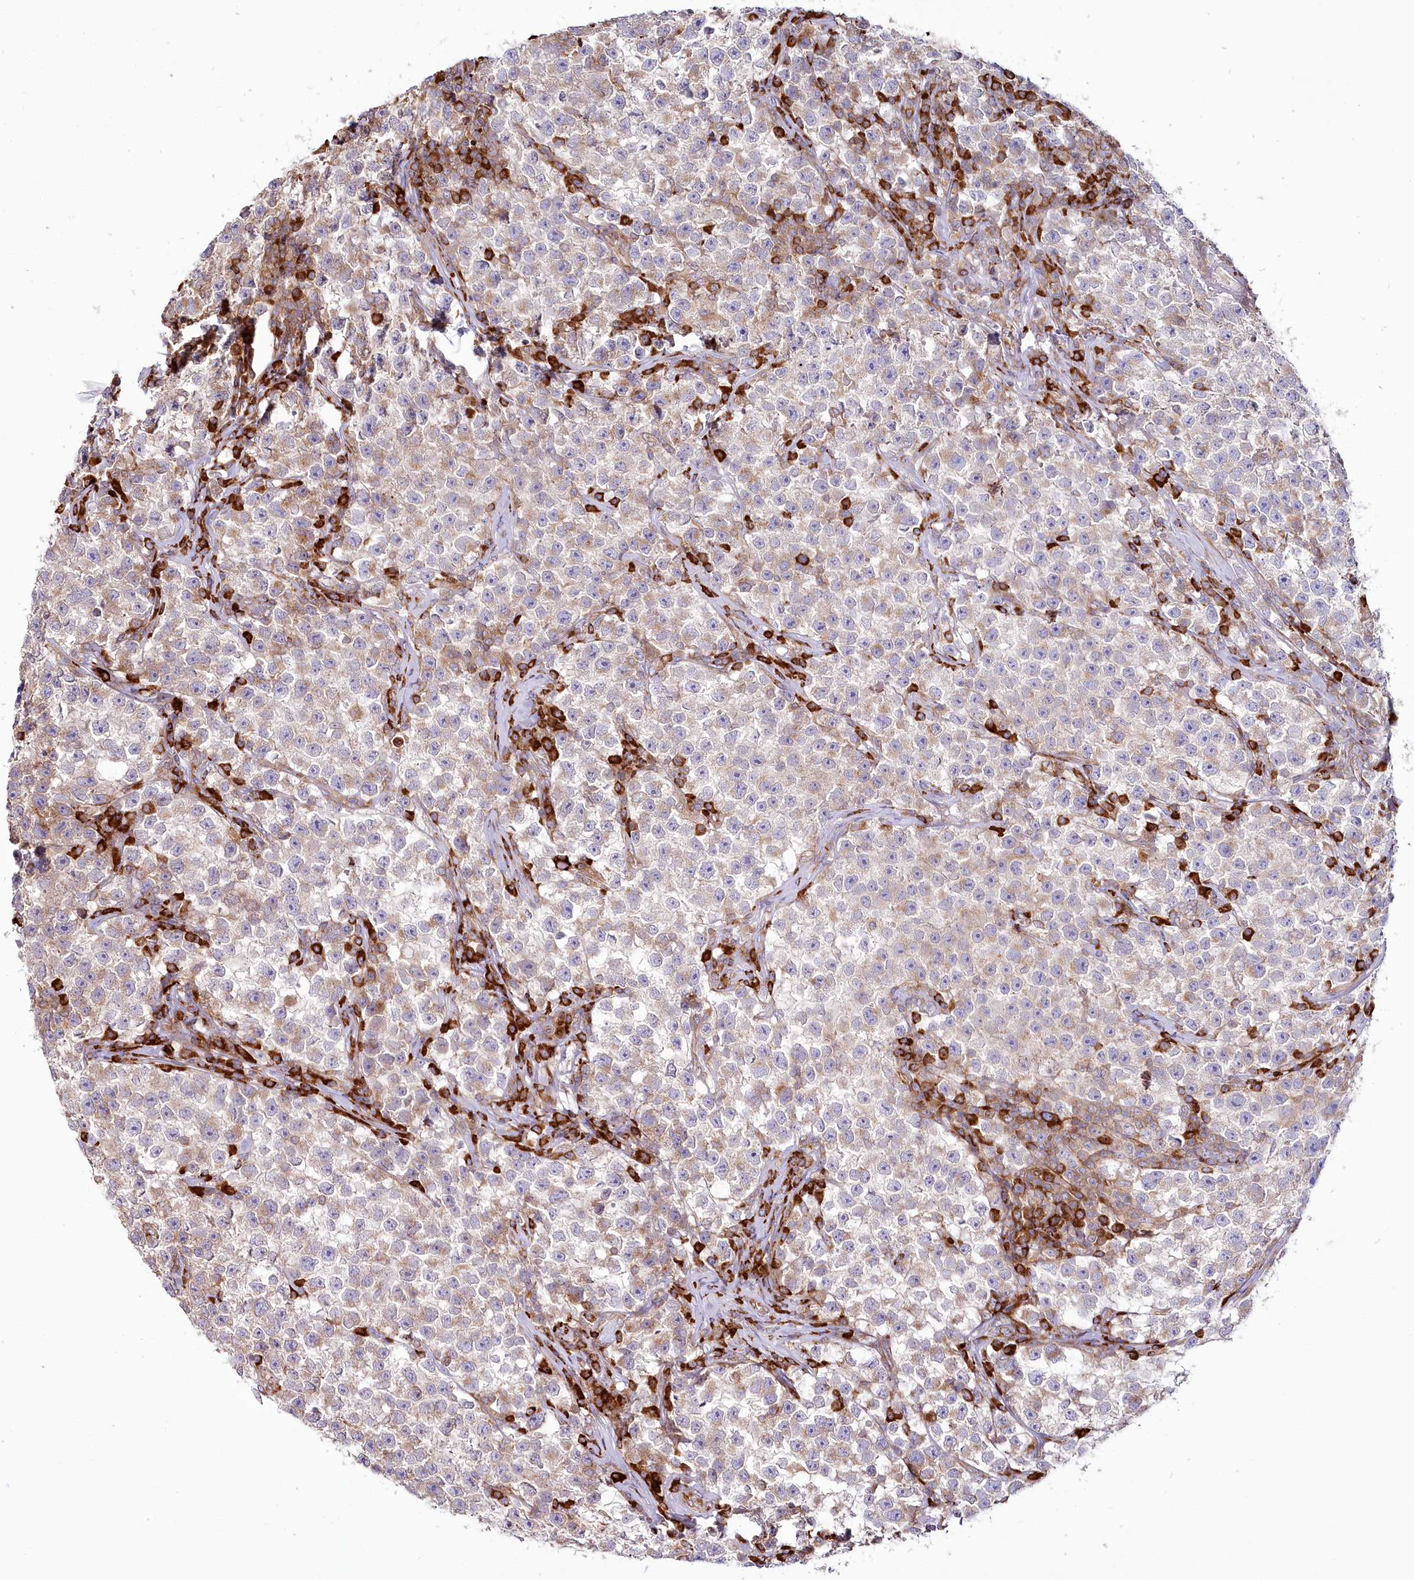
{"staining": {"intensity": "weak", "quantity": "25%-75%", "location": "cytoplasmic/membranous"}, "tissue": "testis cancer", "cell_type": "Tumor cells", "image_type": "cancer", "snomed": [{"axis": "morphology", "description": "Seminoma, NOS"}, {"axis": "topography", "description": "Testis"}], "caption": "IHC (DAB) staining of seminoma (testis) exhibits weak cytoplasmic/membranous protein positivity in about 25%-75% of tumor cells.", "gene": "POGLUT1", "patient": {"sex": "male", "age": 22}}